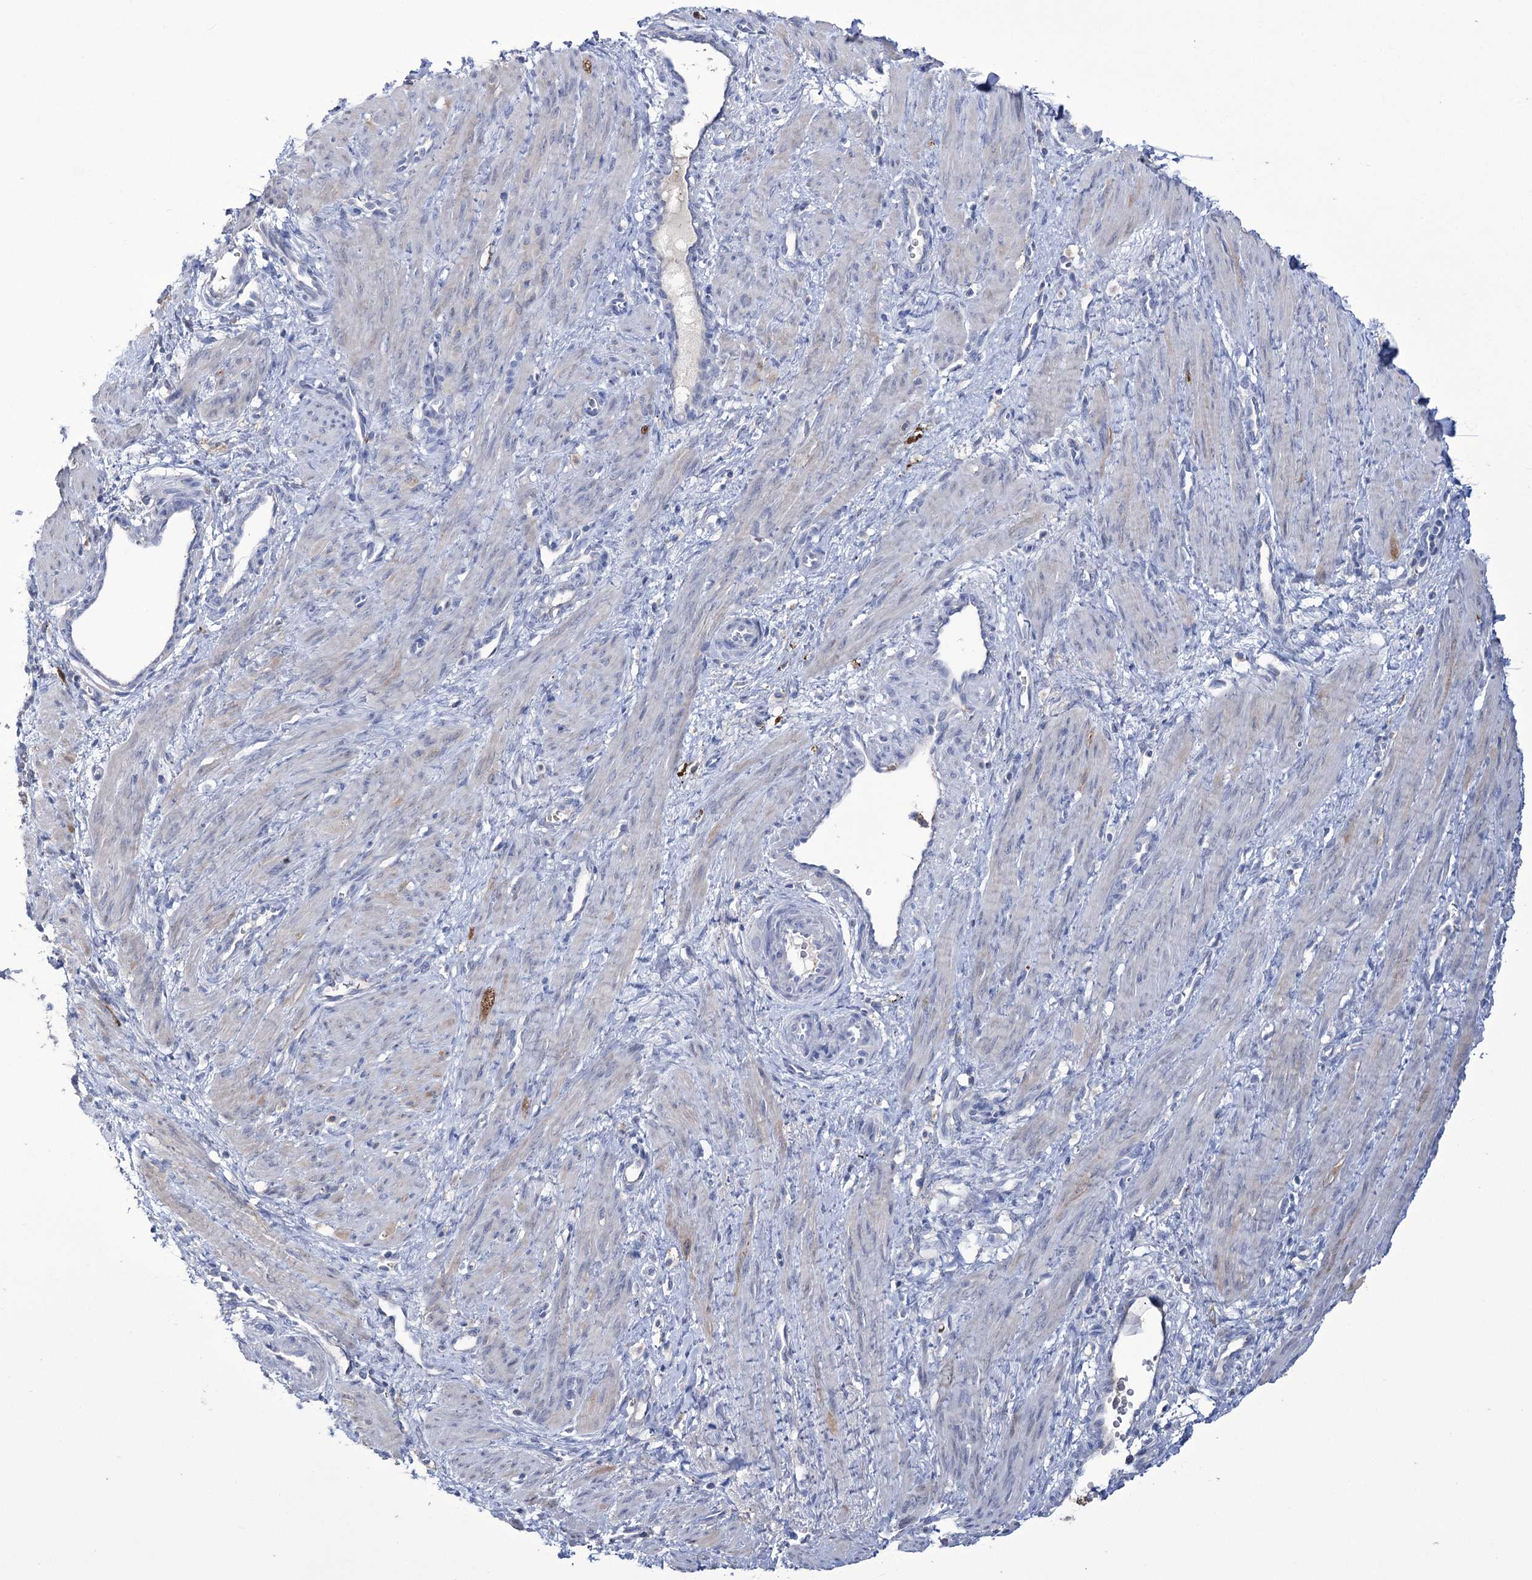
{"staining": {"intensity": "weak", "quantity": "<25%", "location": "cytoplasmic/membranous"}, "tissue": "smooth muscle", "cell_type": "Smooth muscle cells", "image_type": "normal", "snomed": [{"axis": "morphology", "description": "Normal tissue, NOS"}, {"axis": "topography", "description": "Endometrium"}], "caption": "This is an IHC photomicrograph of normal human smooth muscle. There is no expression in smooth muscle cells.", "gene": "ZNF622", "patient": {"sex": "female", "age": 33}}